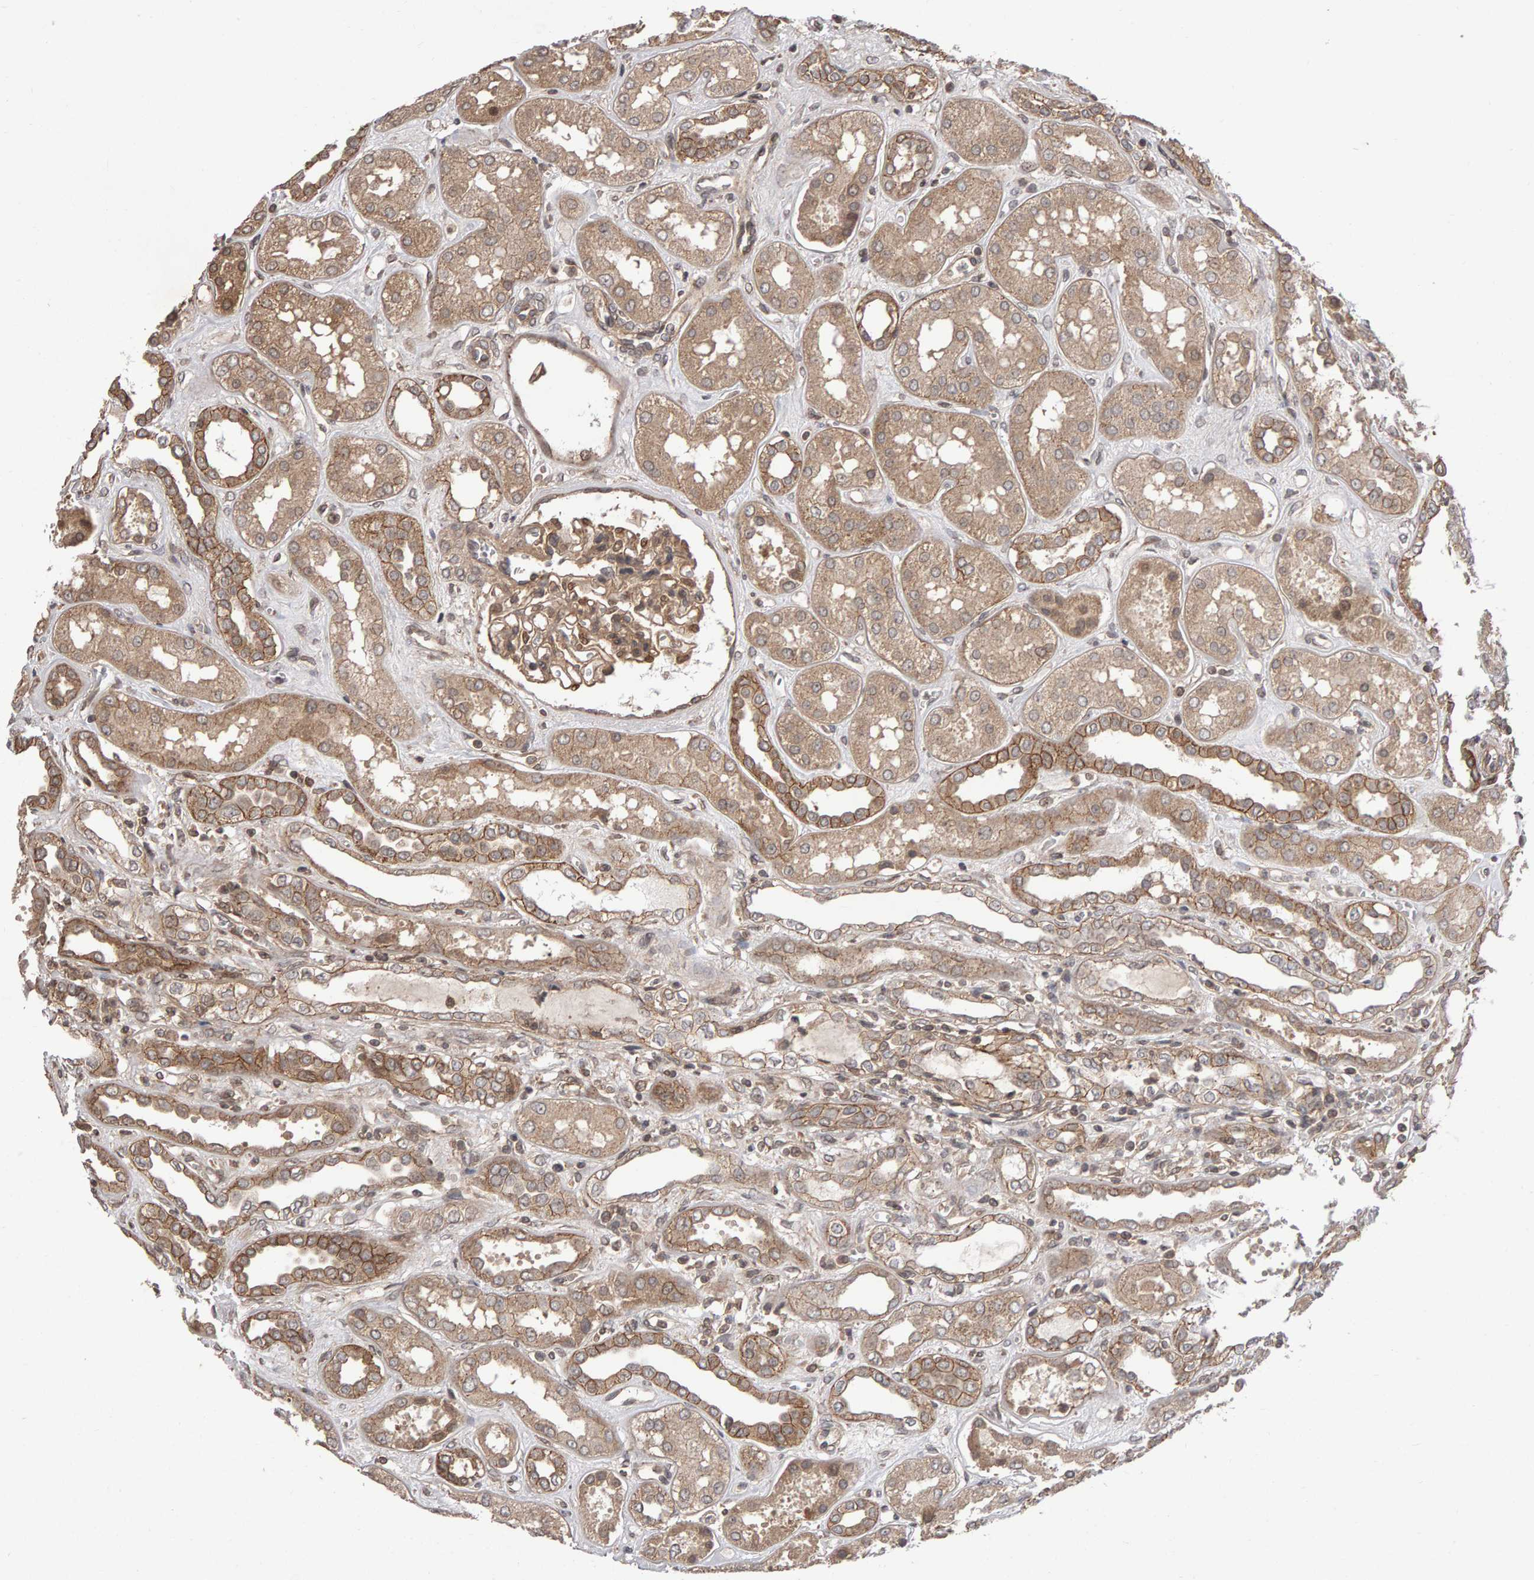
{"staining": {"intensity": "moderate", "quantity": ">75%", "location": "cytoplasmic/membranous"}, "tissue": "kidney", "cell_type": "Cells in glomeruli", "image_type": "normal", "snomed": [{"axis": "morphology", "description": "Normal tissue, NOS"}, {"axis": "topography", "description": "Kidney"}], "caption": "Protein staining exhibits moderate cytoplasmic/membranous expression in about >75% of cells in glomeruli in benign kidney.", "gene": "SCRIB", "patient": {"sex": "male", "age": 59}}